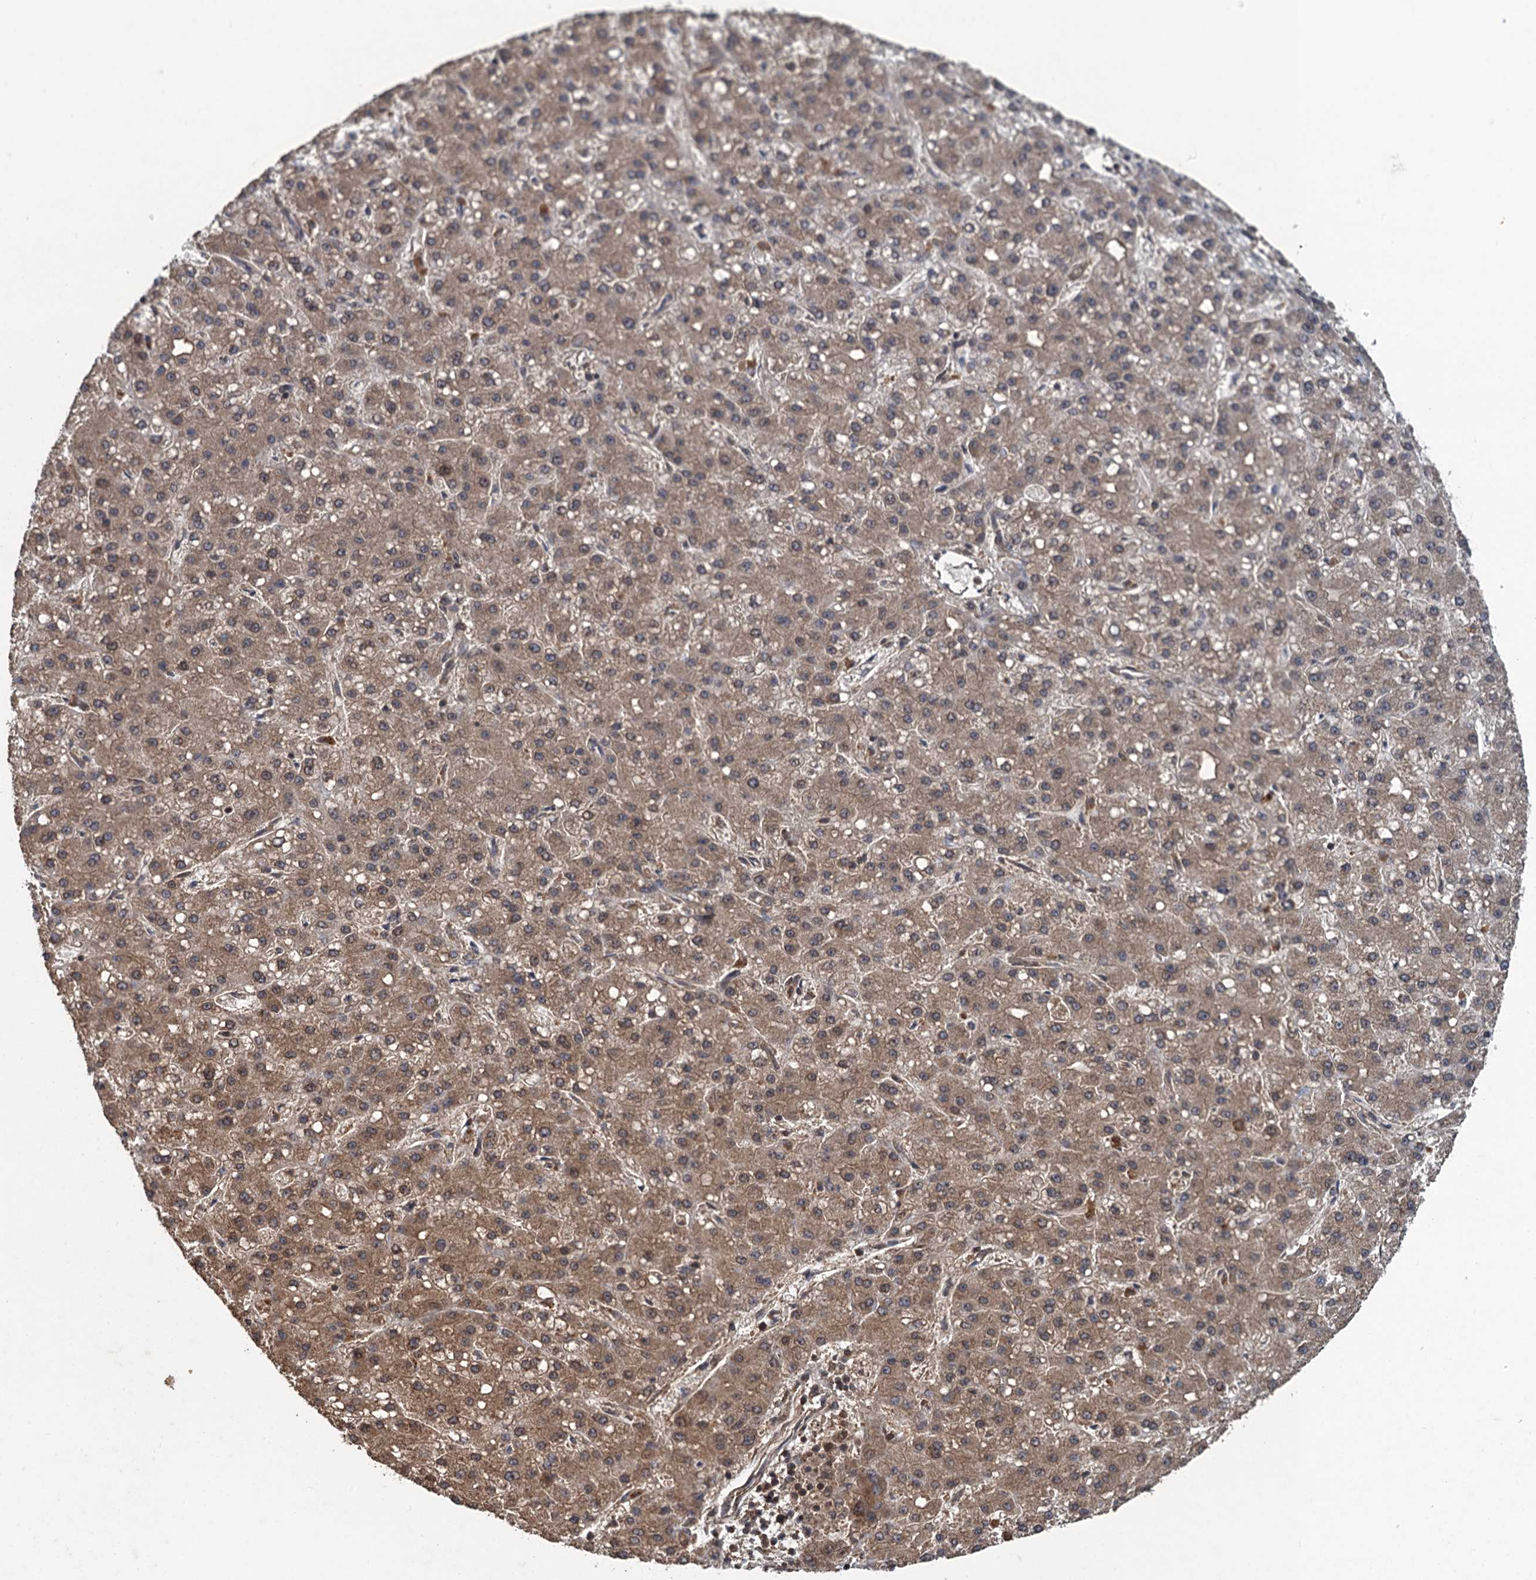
{"staining": {"intensity": "moderate", "quantity": ">75%", "location": "cytoplasmic/membranous"}, "tissue": "liver cancer", "cell_type": "Tumor cells", "image_type": "cancer", "snomed": [{"axis": "morphology", "description": "Carcinoma, Hepatocellular, NOS"}, {"axis": "topography", "description": "Liver"}], "caption": "The photomicrograph exhibits immunohistochemical staining of liver cancer. There is moderate cytoplasmic/membranous expression is present in approximately >75% of tumor cells. Immunohistochemistry stains the protein of interest in brown and the nuclei are stained blue.", "gene": "GLE1", "patient": {"sex": "male", "age": 67}}